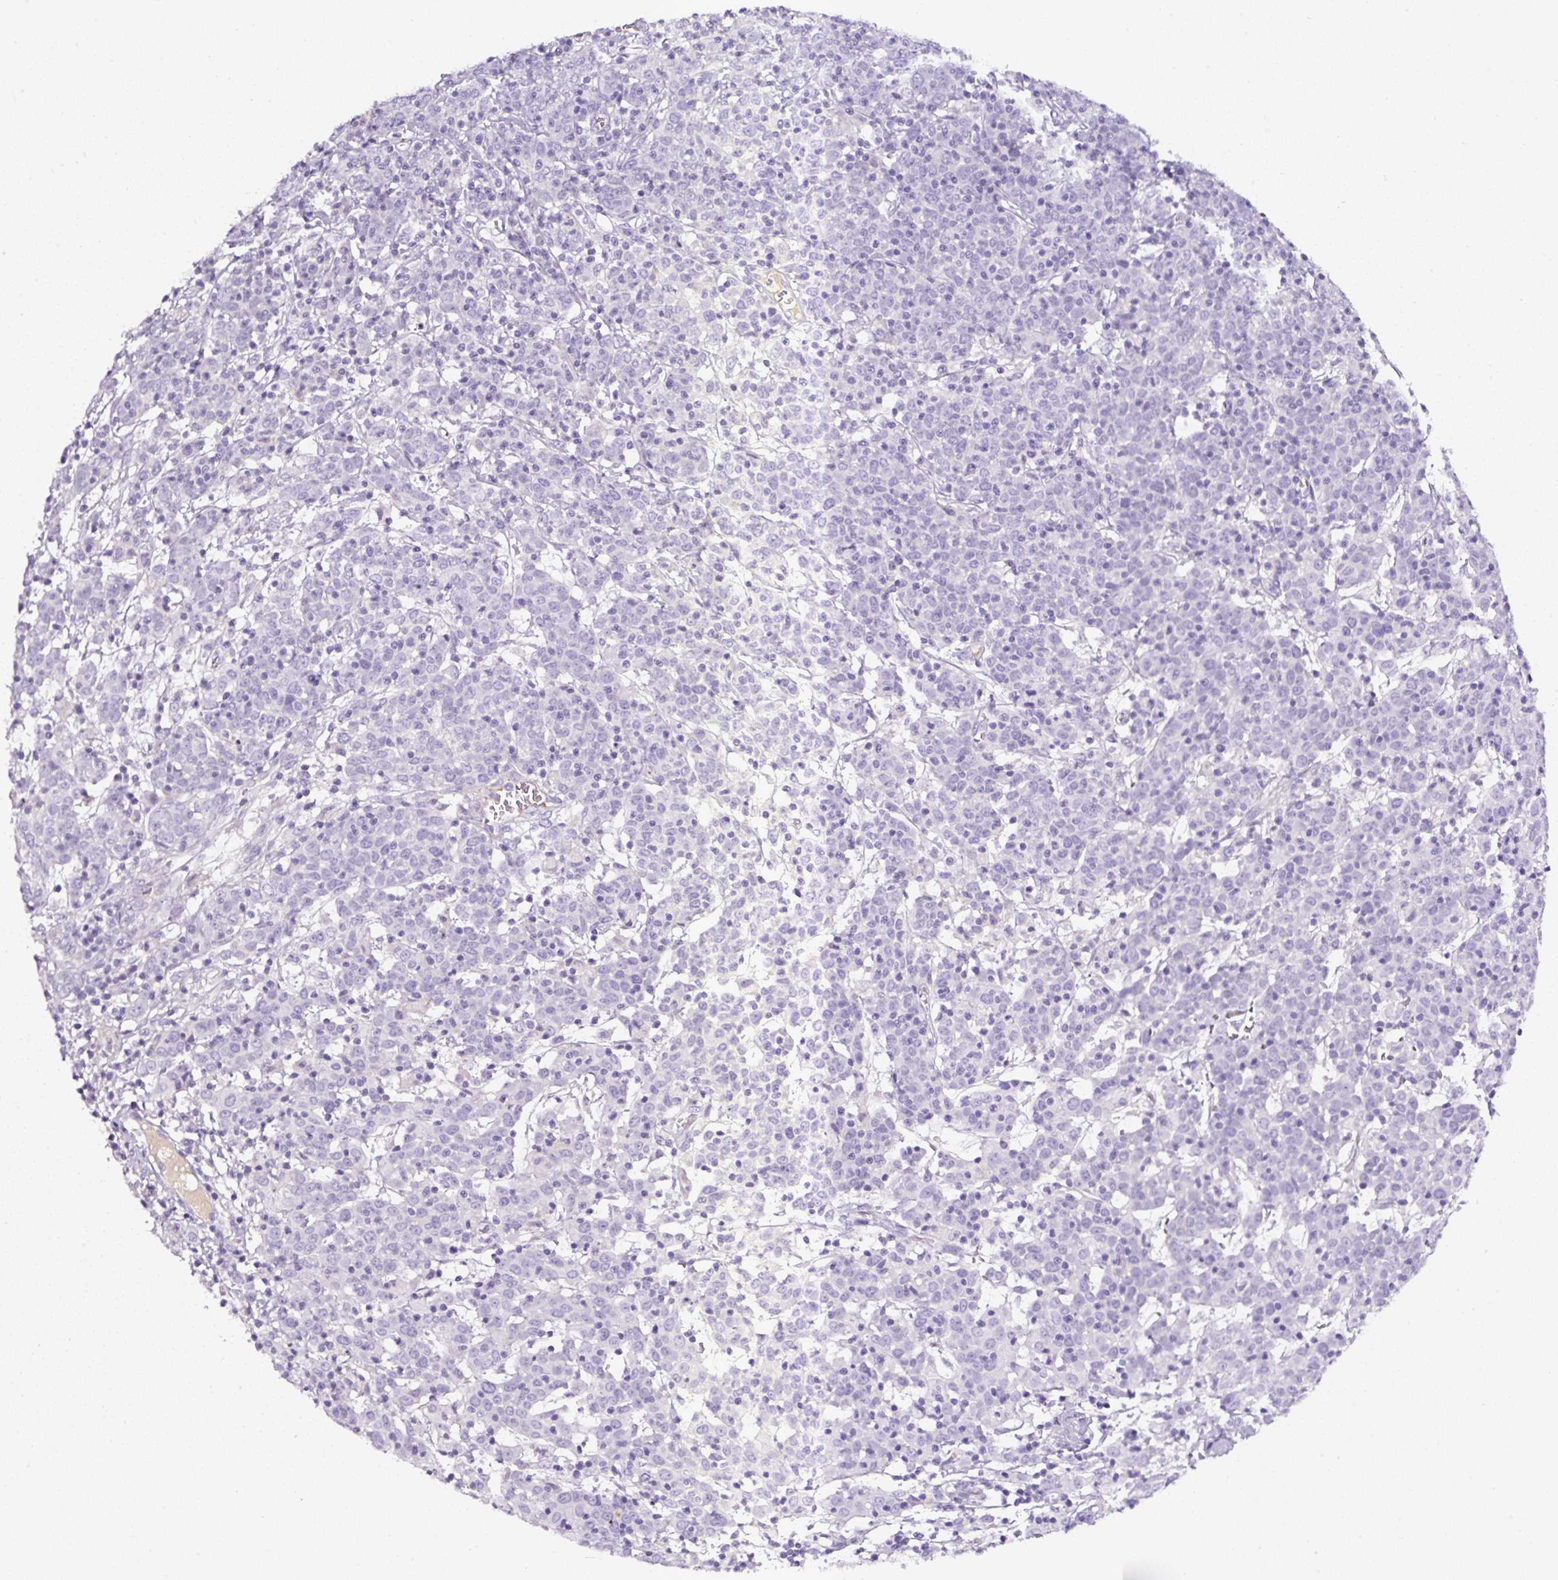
{"staining": {"intensity": "negative", "quantity": "none", "location": "none"}, "tissue": "cervical cancer", "cell_type": "Tumor cells", "image_type": "cancer", "snomed": [{"axis": "morphology", "description": "Squamous cell carcinoma, NOS"}, {"axis": "topography", "description": "Cervix"}], "caption": "Human squamous cell carcinoma (cervical) stained for a protein using IHC reveals no staining in tumor cells.", "gene": "OR14A2", "patient": {"sex": "female", "age": 67}}